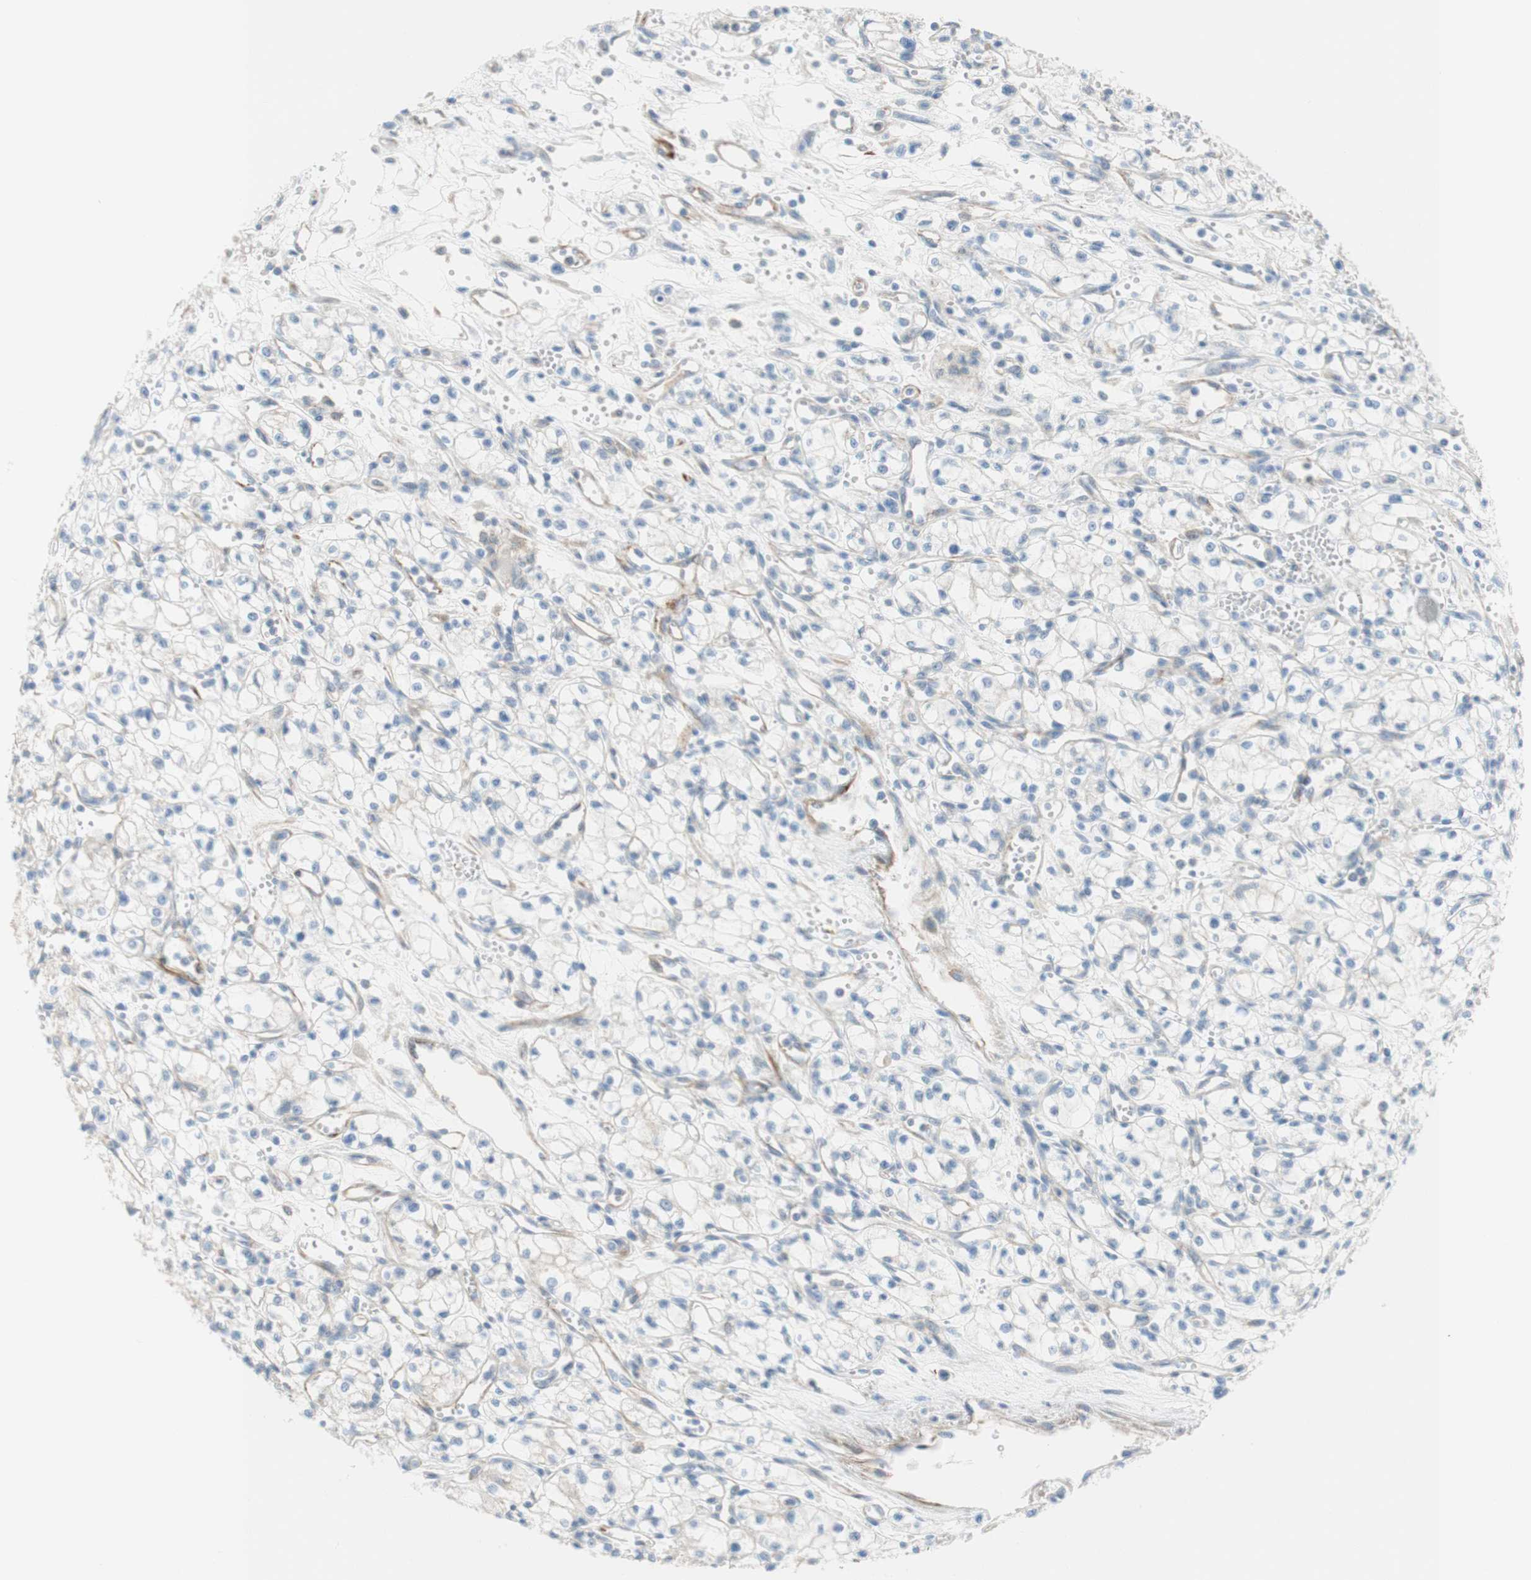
{"staining": {"intensity": "negative", "quantity": "none", "location": "none"}, "tissue": "renal cancer", "cell_type": "Tumor cells", "image_type": "cancer", "snomed": [{"axis": "morphology", "description": "Normal tissue, NOS"}, {"axis": "morphology", "description": "Adenocarcinoma, NOS"}, {"axis": "topography", "description": "Kidney"}], "caption": "The IHC histopathology image has no significant expression in tumor cells of adenocarcinoma (renal) tissue. (Brightfield microscopy of DAB immunohistochemistry at high magnification).", "gene": "POU2AF1", "patient": {"sex": "male", "age": 59}}